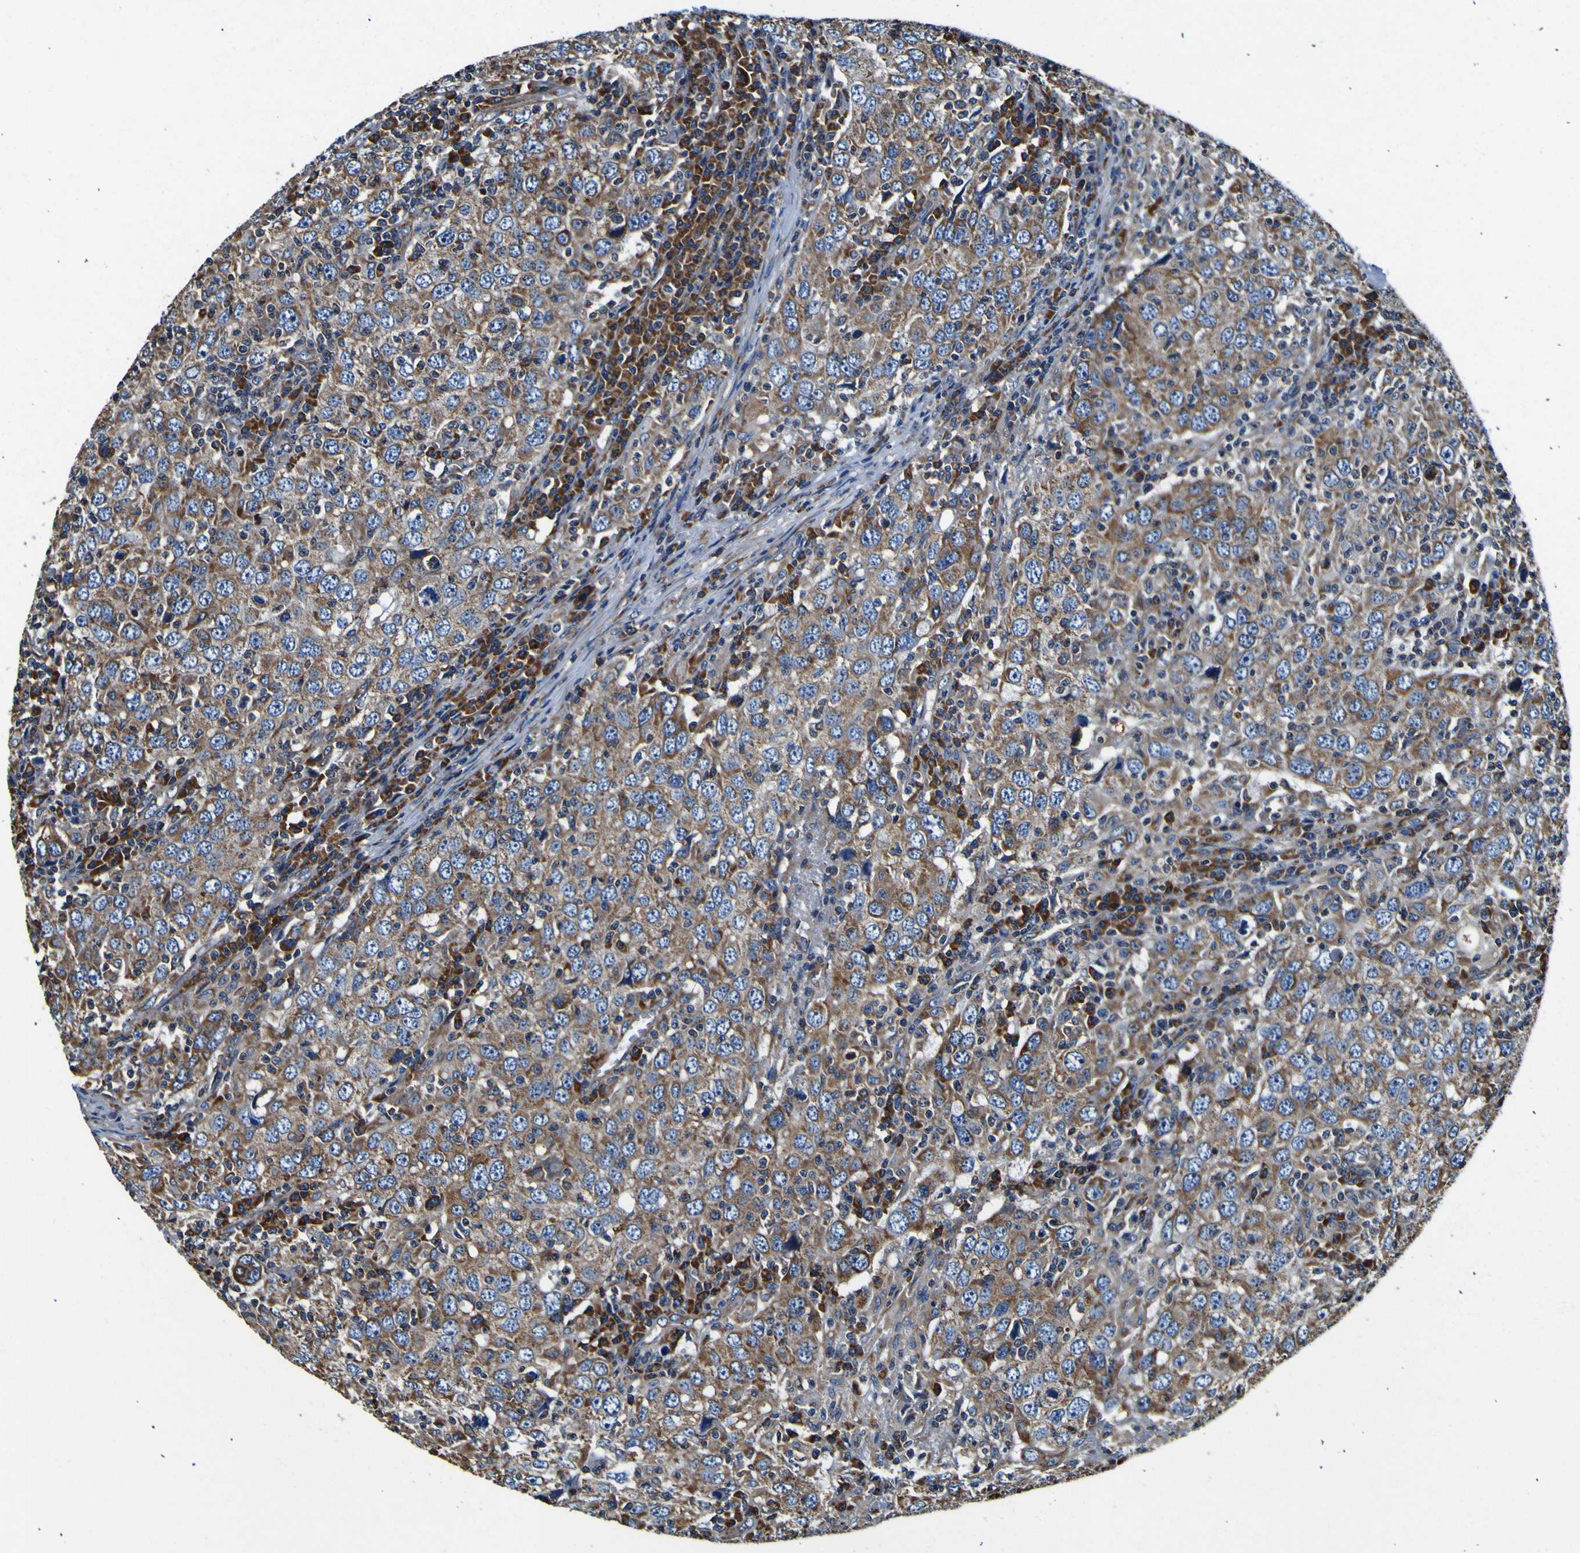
{"staining": {"intensity": "moderate", "quantity": ">75%", "location": "cytoplasmic/membranous"}, "tissue": "head and neck cancer", "cell_type": "Tumor cells", "image_type": "cancer", "snomed": [{"axis": "morphology", "description": "Adenocarcinoma, NOS"}, {"axis": "topography", "description": "Salivary gland"}, {"axis": "topography", "description": "Head-Neck"}], "caption": "A high-resolution micrograph shows IHC staining of head and neck adenocarcinoma, which shows moderate cytoplasmic/membranous staining in about >75% of tumor cells.", "gene": "INPP5A", "patient": {"sex": "female", "age": 65}}